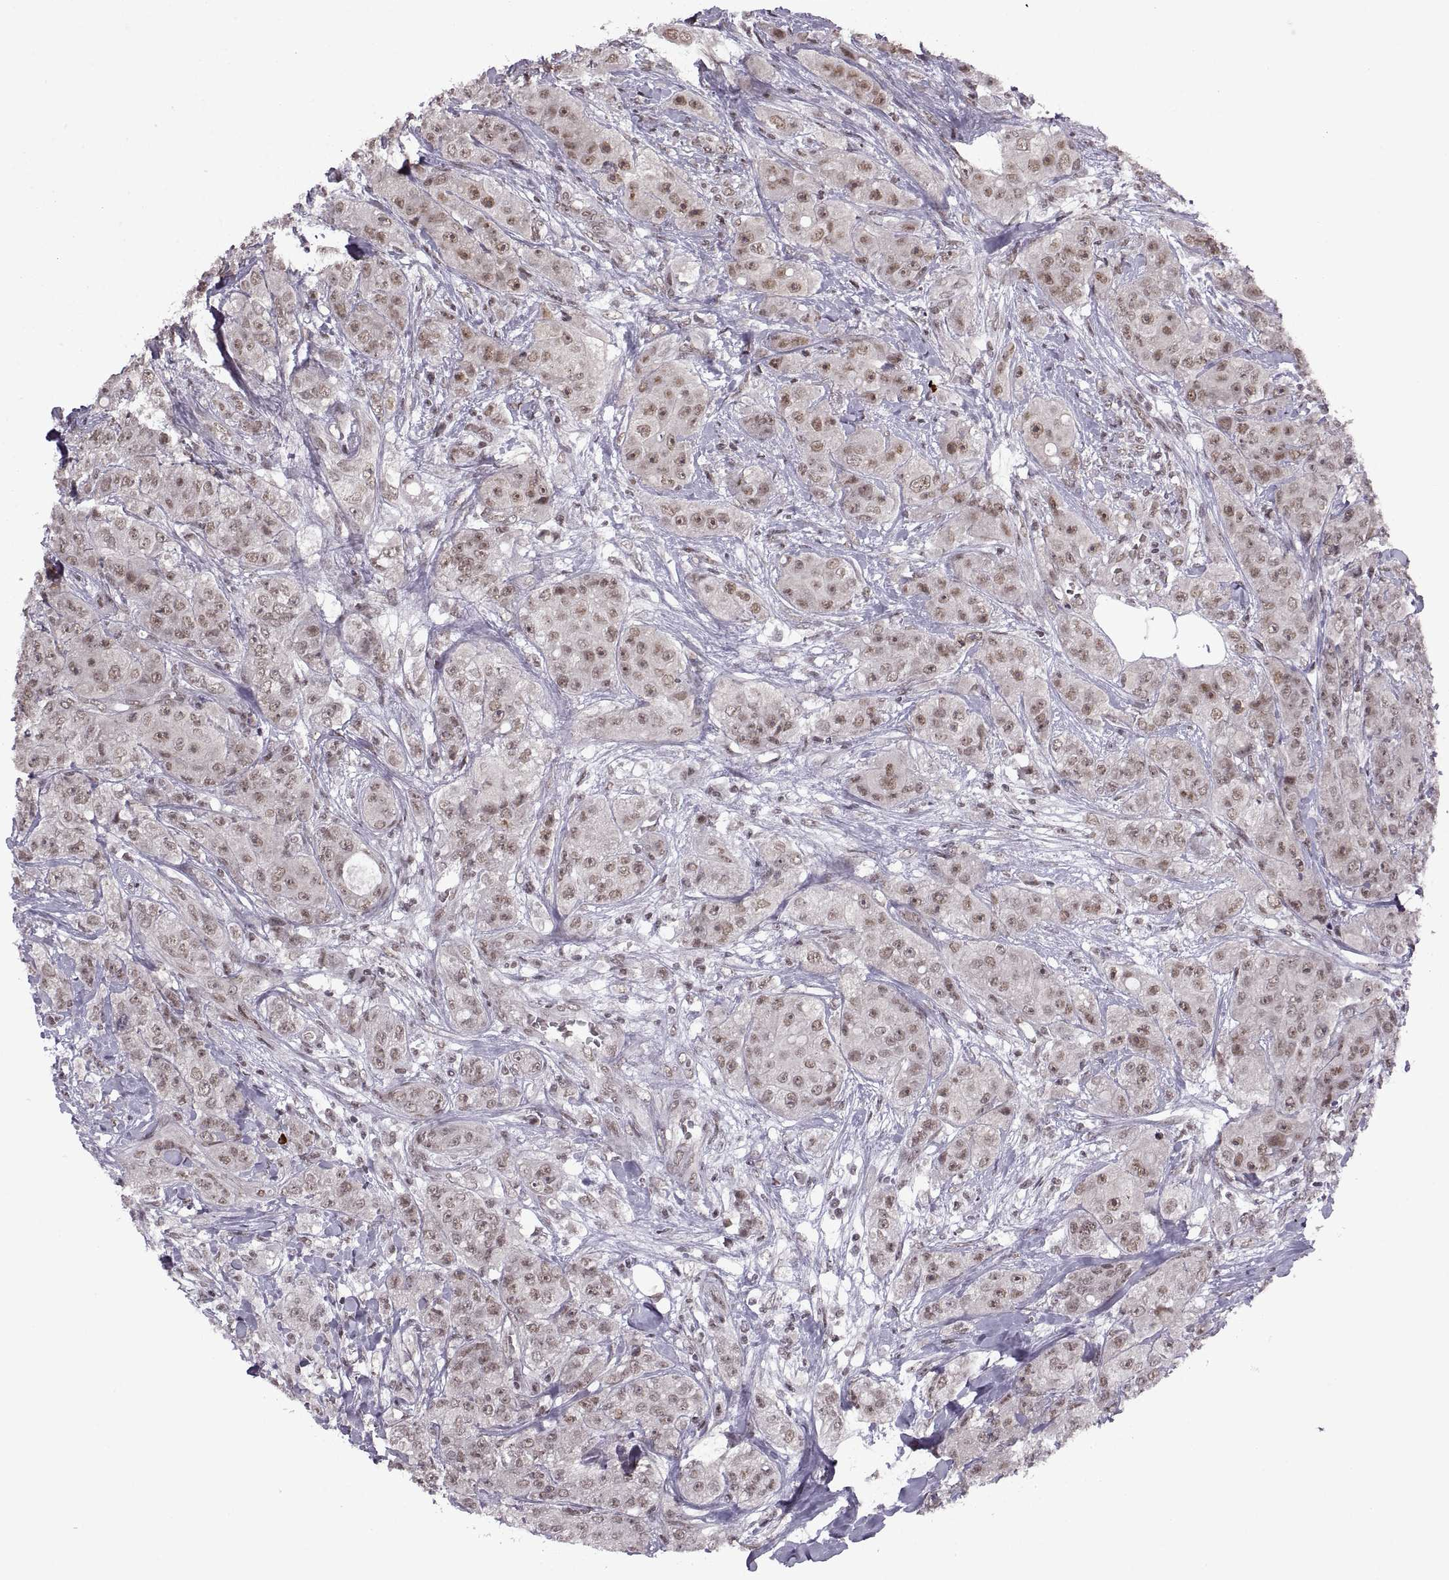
{"staining": {"intensity": "weak", "quantity": ">75%", "location": "nuclear"}, "tissue": "breast cancer", "cell_type": "Tumor cells", "image_type": "cancer", "snomed": [{"axis": "morphology", "description": "Duct carcinoma"}, {"axis": "topography", "description": "Breast"}], "caption": "The immunohistochemical stain labels weak nuclear positivity in tumor cells of breast intraductal carcinoma tissue. (DAB = brown stain, brightfield microscopy at high magnification).", "gene": "MT1E", "patient": {"sex": "female", "age": 43}}